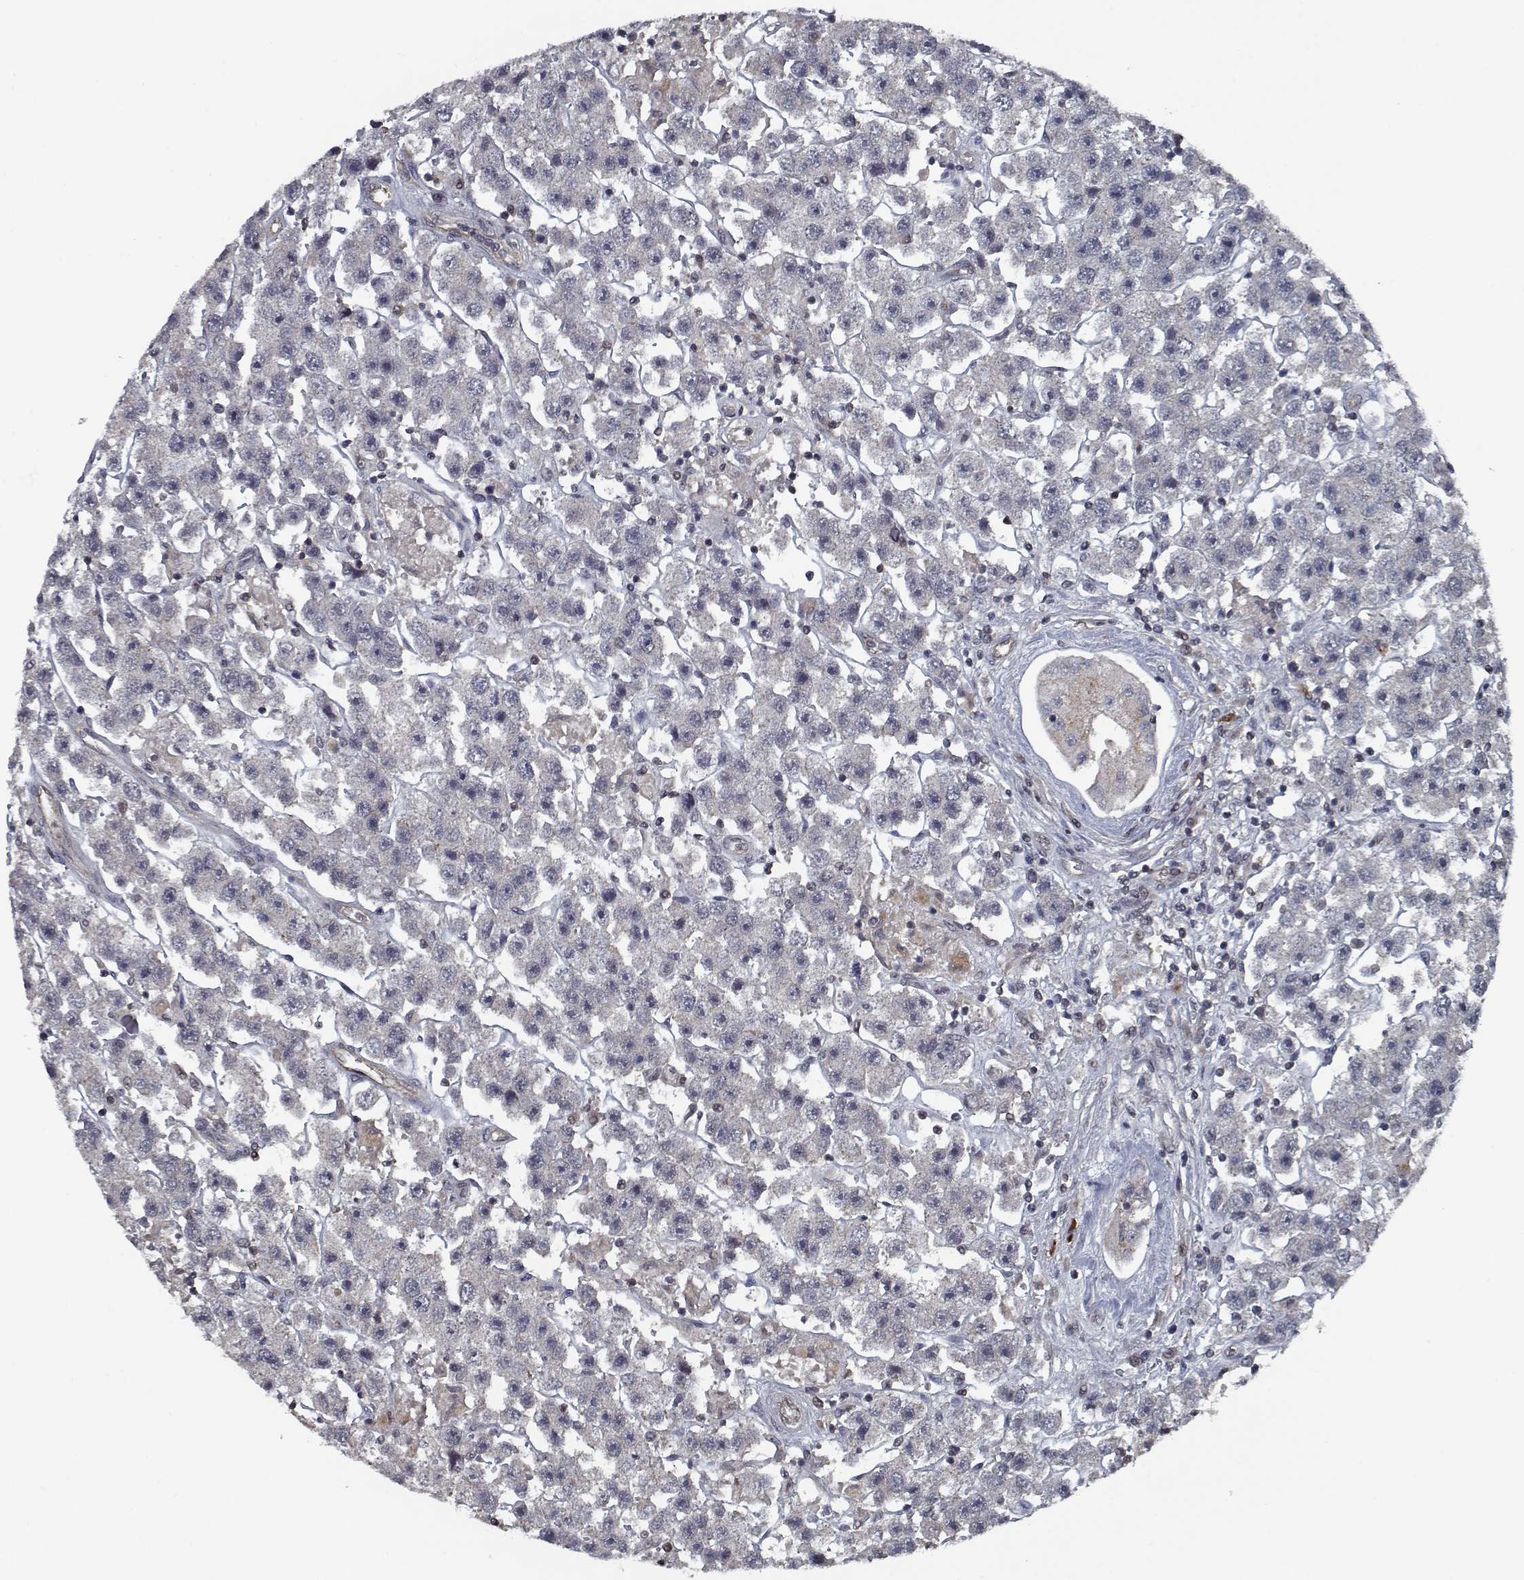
{"staining": {"intensity": "negative", "quantity": "none", "location": "none"}, "tissue": "testis cancer", "cell_type": "Tumor cells", "image_type": "cancer", "snomed": [{"axis": "morphology", "description": "Seminoma, NOS"}, {"axis": "topography", "description": "Testis"}], "caption": "IHC photomicrograph of neoplastic tissue: human testis cancer stained with DAB (3,3'-diaminobenzidine) demonstrates no significant protein staining in tumor cells. Nuclei are stained in blue.", "gene": "NLK", "patient": {"sex": "male", "age": 45}}